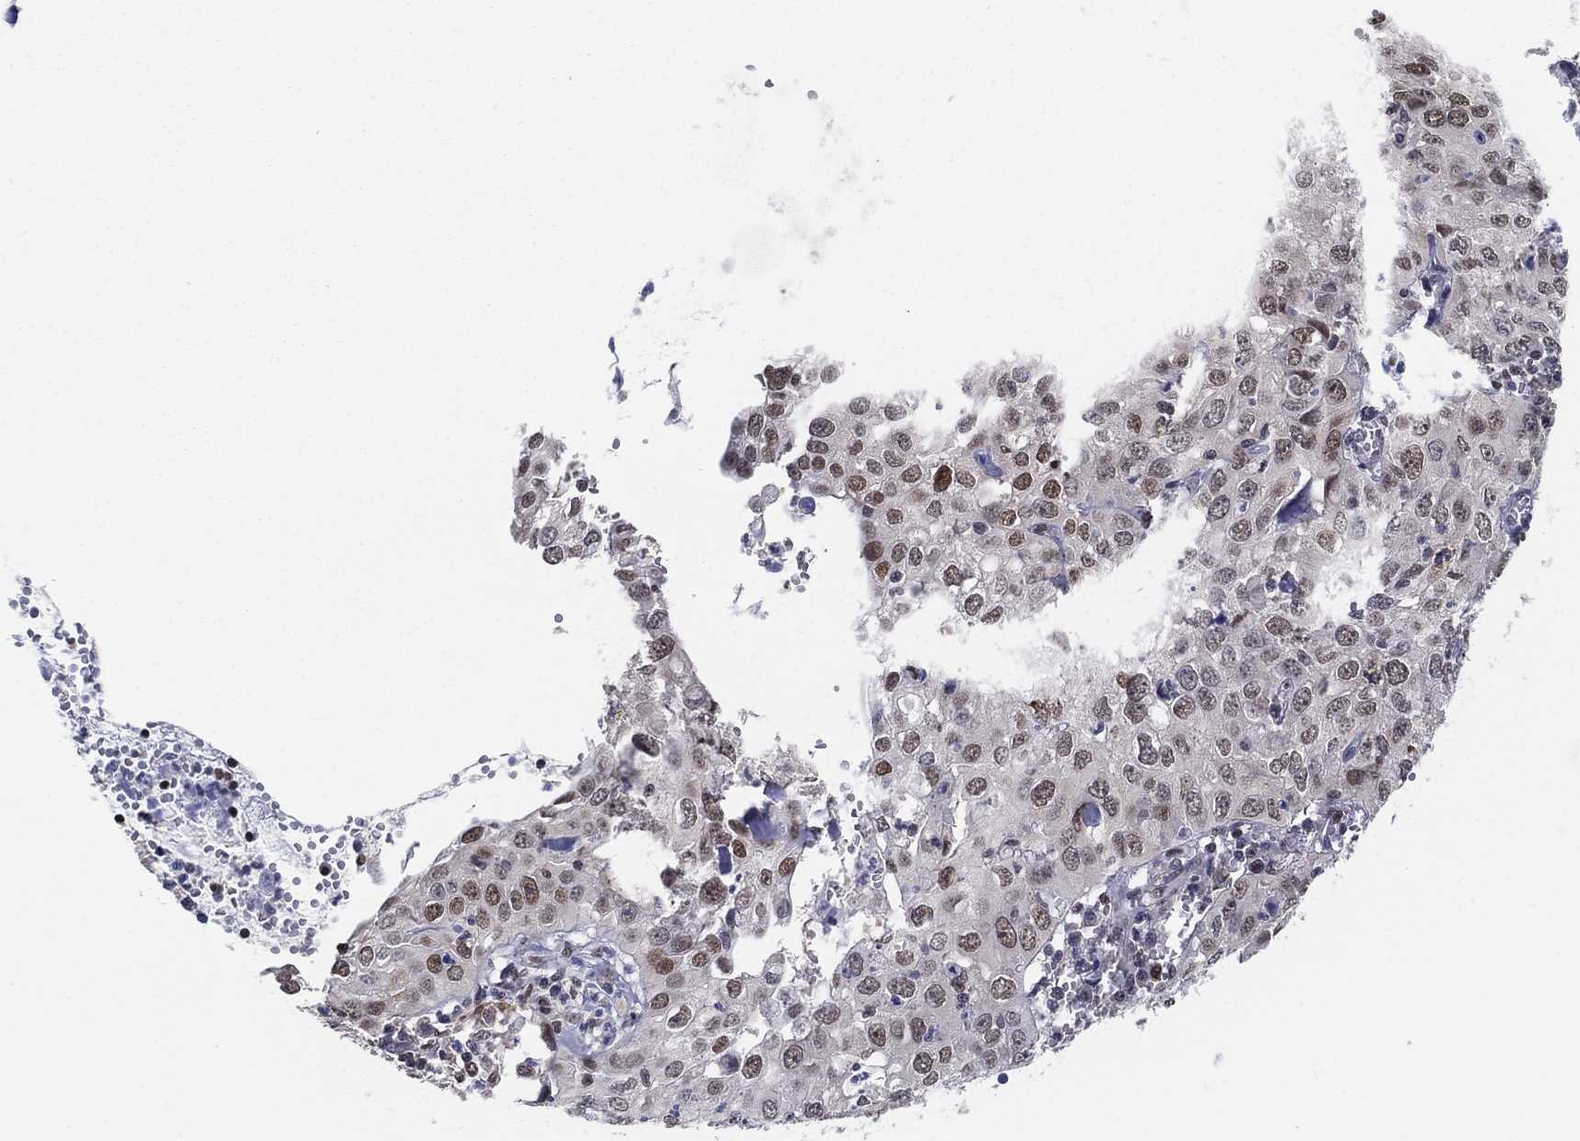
{"staining": {"intensity": "moderate", "quantity": "25%-75%", "location": "nuclear"}, "tissue": "cervical cancer", "cell_type": "Tumor cells", "image_type": "cancer", "snomed": [{"axis": "morphology", "description": "Squamous cell carcinoma, NOS"}, {"axis": "topography", "description": "Cervix"}], "caption": "The image displays immunohistochemical staining of cervical cancer. There is moderate nuclear expression is appreciated in about 25%-75% of tumor cells.", "gene": "CENPE", "patient": {"sex": "female", "age": 24}}